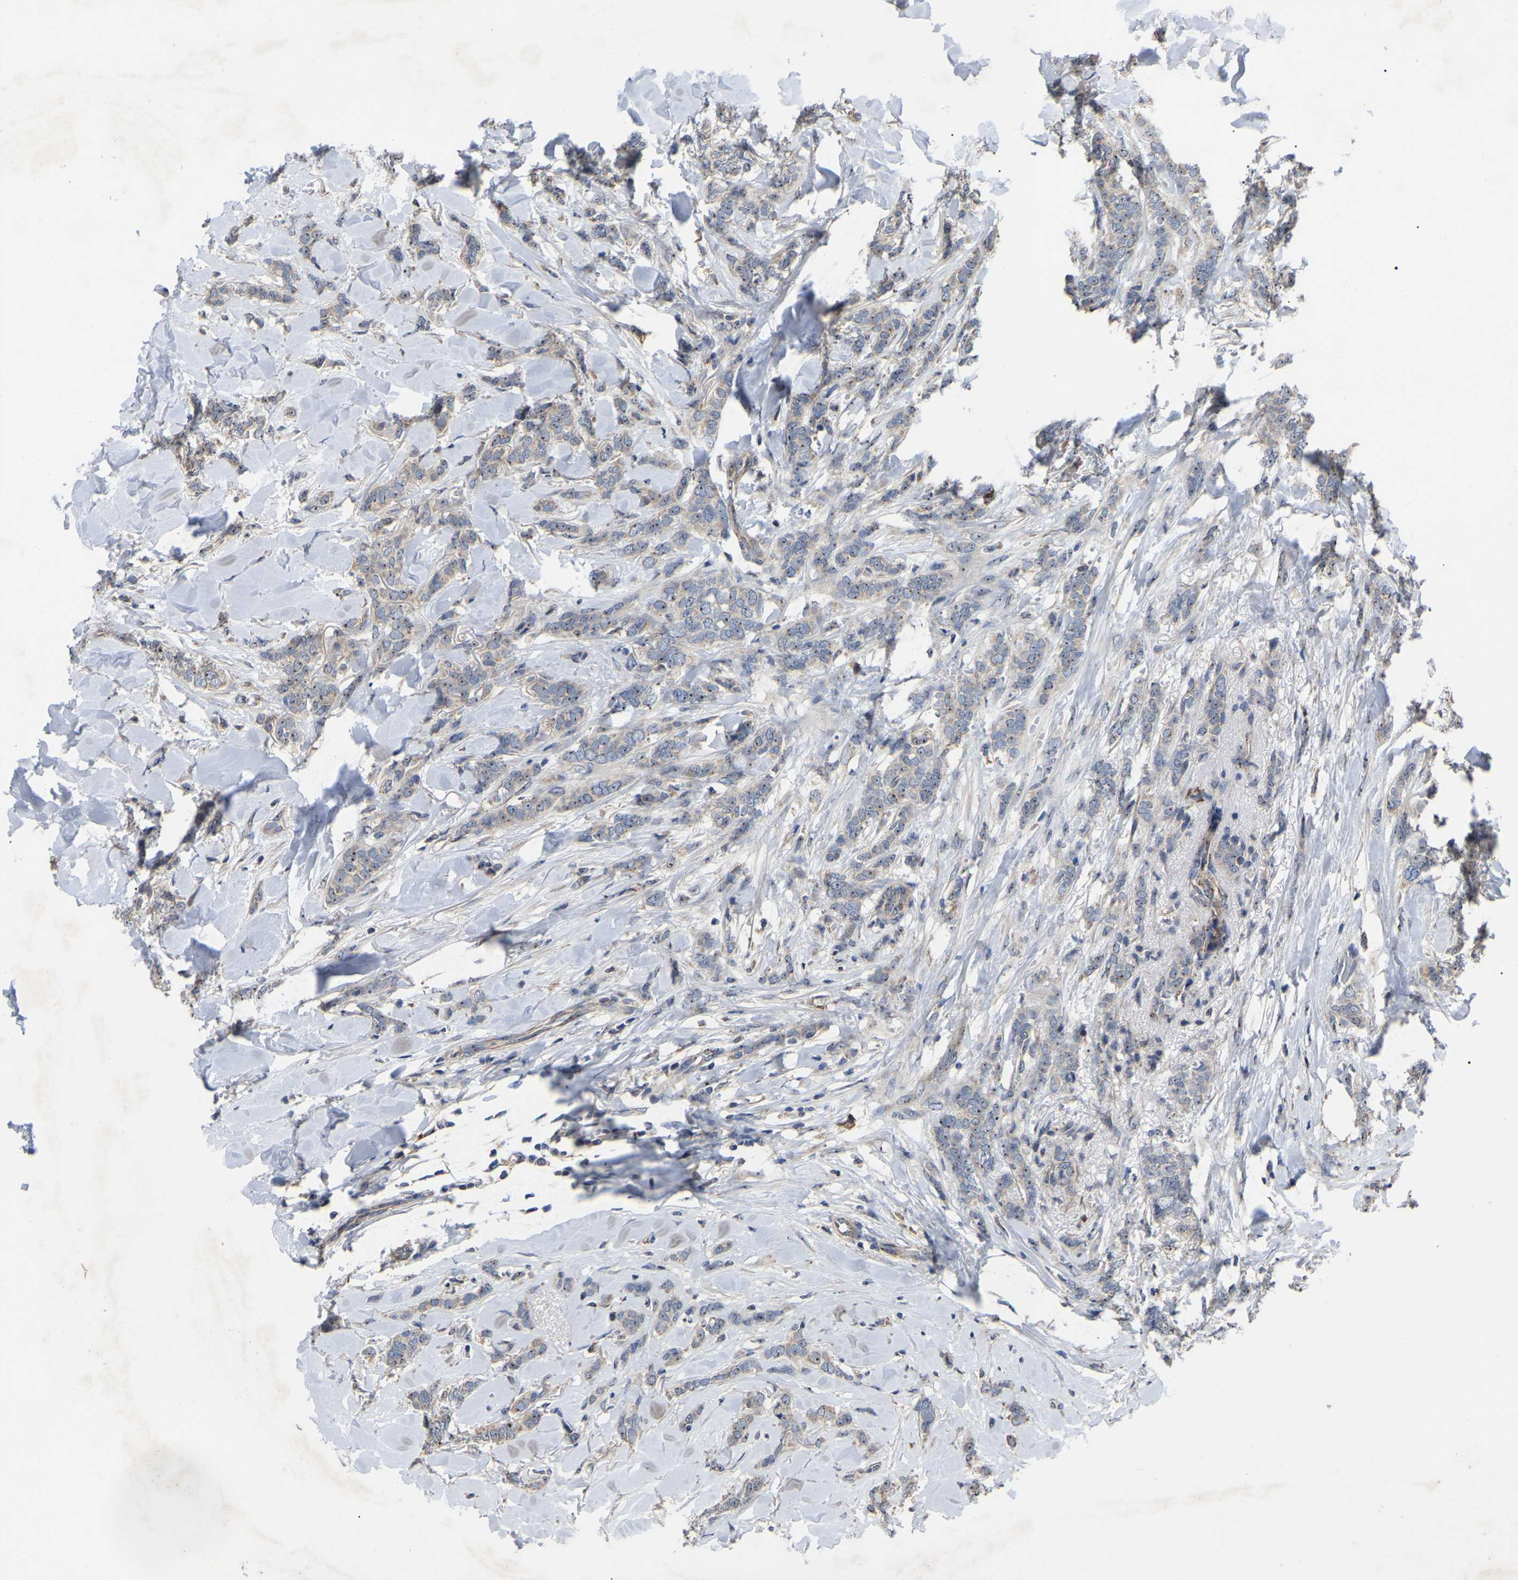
{"staining": {"intensity": "weak", "quantity": ">75%", "location": "cytoplasmic/membranous,nuclear"}, "tissue": "breast cancer", "cell_type": "Tumor cells", "image_type": "cancer", "snomed": [{"axis": "morphology", "description": "Lobular carcinoma"}, {"axis": "topography", "description": "Skin"}, {"axis": "topography", "description": "Breast"}], "caption": "Immunohistochemistry (IHC) micrograph of neoplastic tissue: breast lobular carcinoma stained using immunohistochemistry displays low levels of weak protein expression localized specifically in the cytoplasmic/membranous and nuclear of tumor cells, appearing as a cytoplasmic/membranous and nuclear brown color.", "gene": "NOP53", "patient": {"sex": "female", "age": 46}}